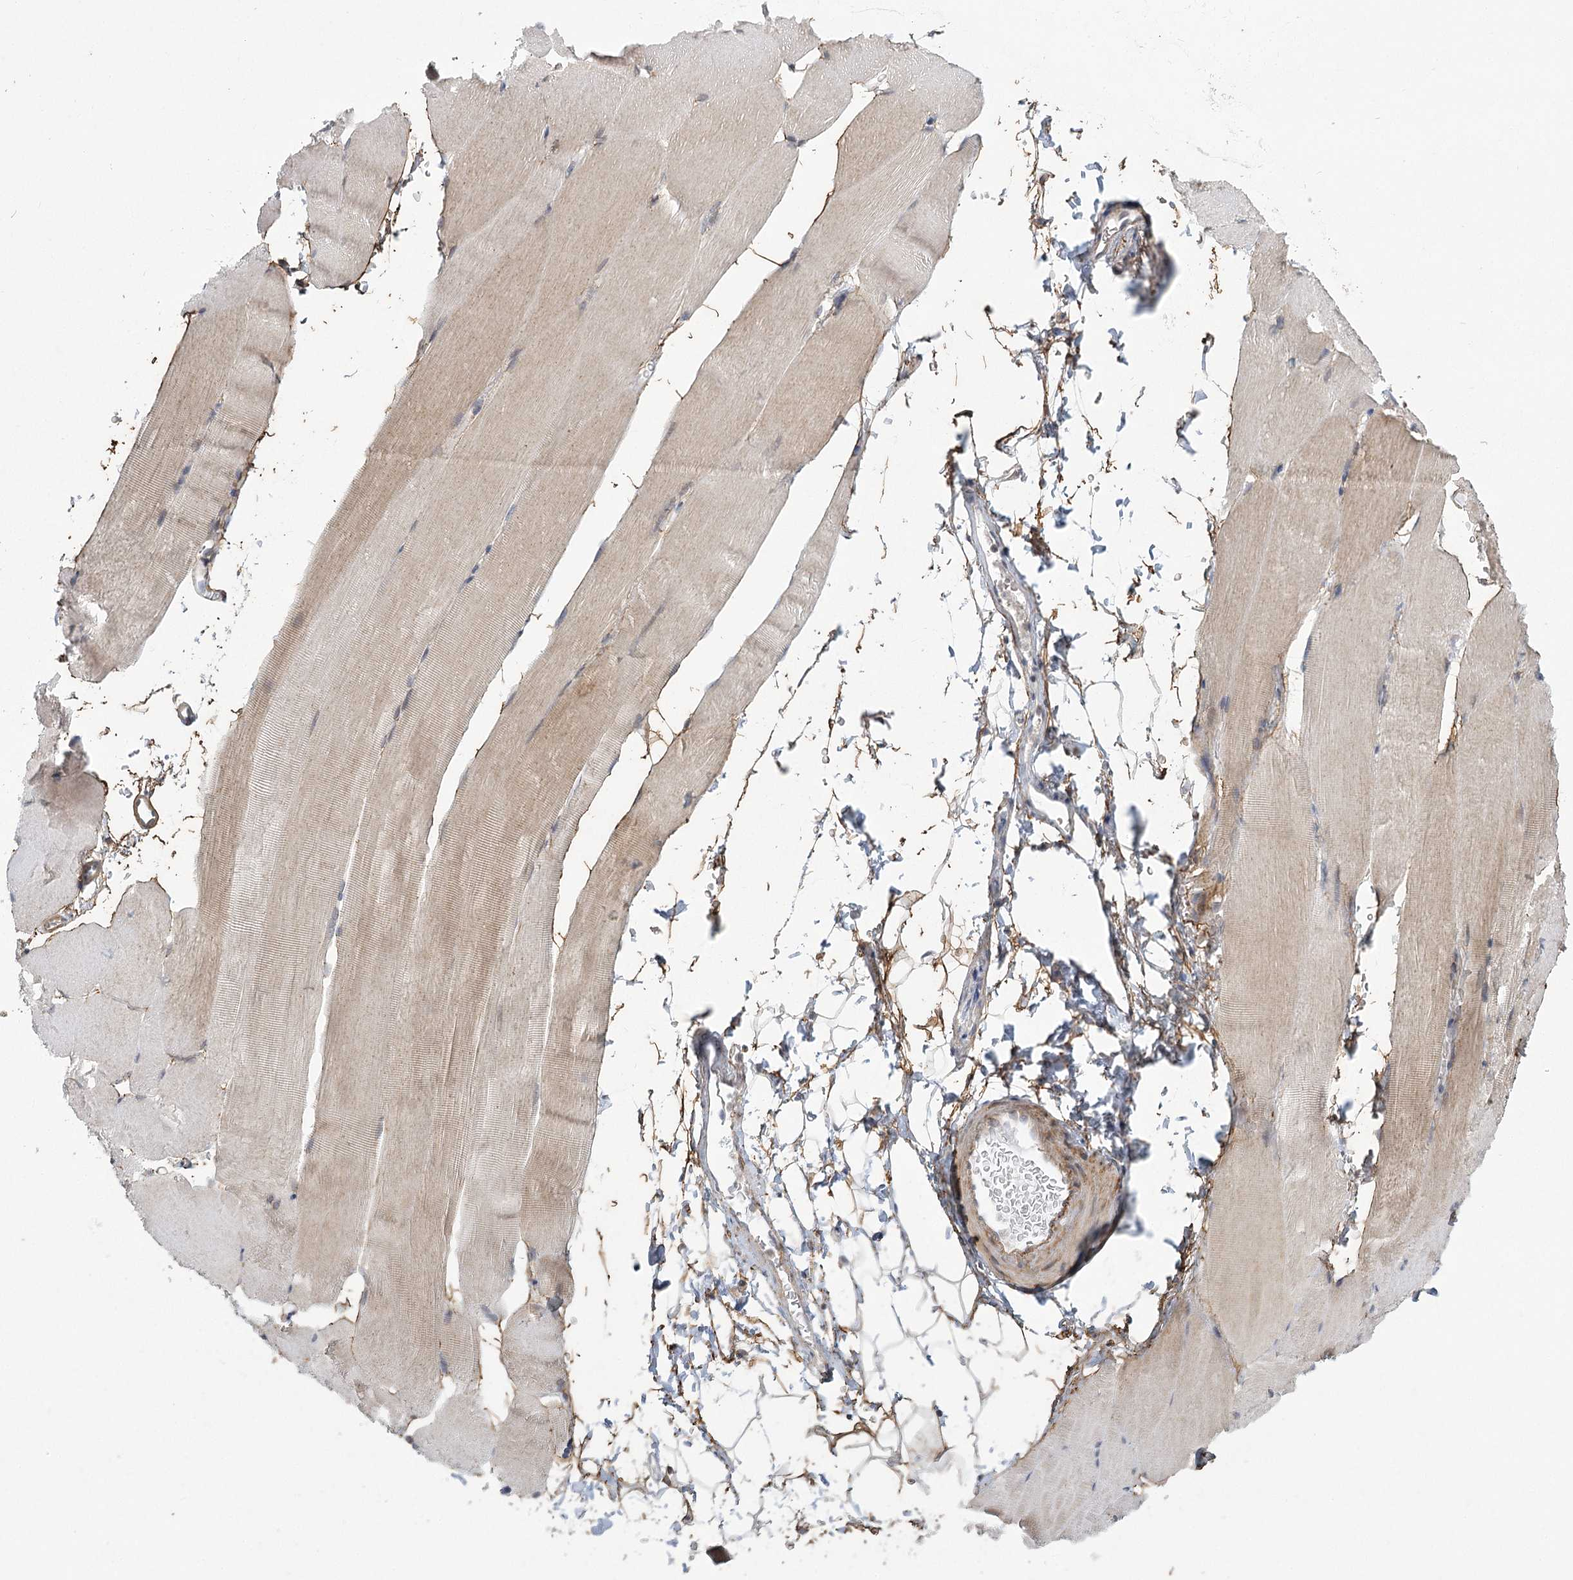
{"staining": {"intensity": "weak", "quantity": "<25%", "location": "cytoplasmic/membranous"}, "tissue": "skeletal muscle", "cell_type": "Myocytes", "image_type": "normal", "snomed": [{"axis": "morphology", "description": "Normal tissue, NOS"}, {"axis": "topography", "description": "Skeletal muscle"}, {"axis": "topography", "description": "Parathyroid gland"}], "caption": "This is an immunohistochemistry micrograph of benign human skeletal muscle. There is no expression in myocytes.", "gene": "MED28", "patient": {"sex": "female", "age": 37}}